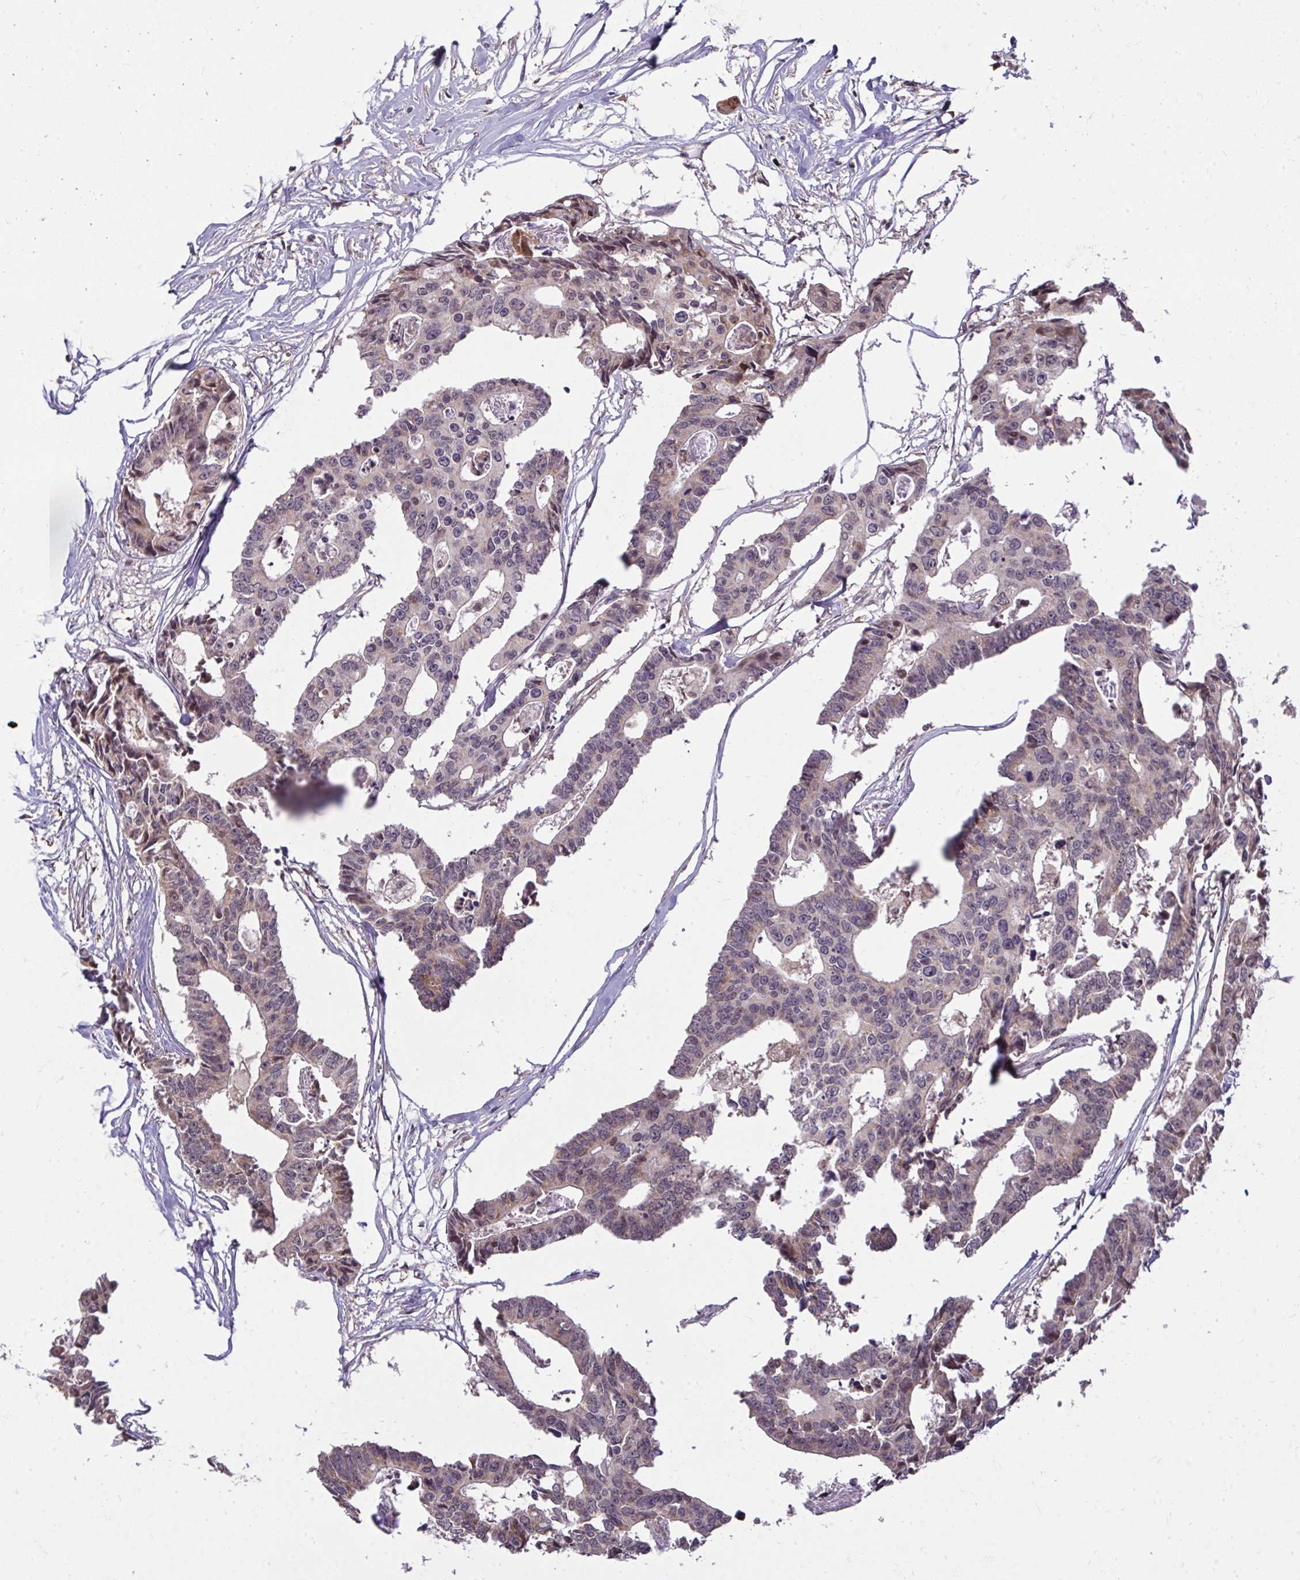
{"staining": {"intensity": "moderate", "quantity": "25%-75%", "location": "cytoplasmic/membranous,nuclear"}, "tissue": "colorectal cancer", "cell_type": "Tumor cells", "image_type": "cancer", "snomed": [{"axis": "morphology", "description": "Adenocarcinoma, NOS"}, {"axis": "topography", "description": "Rectum"}], "caption": "Protein expression by immunohistochemistry (IHC) reveals moderate cytoplasmic/membranous and nuclear positivity in about 25%-75% of tumor cells in colorectal cancer.", "gene": "ZSCAN9", "patient": {"sex": "male", "age": 57}}